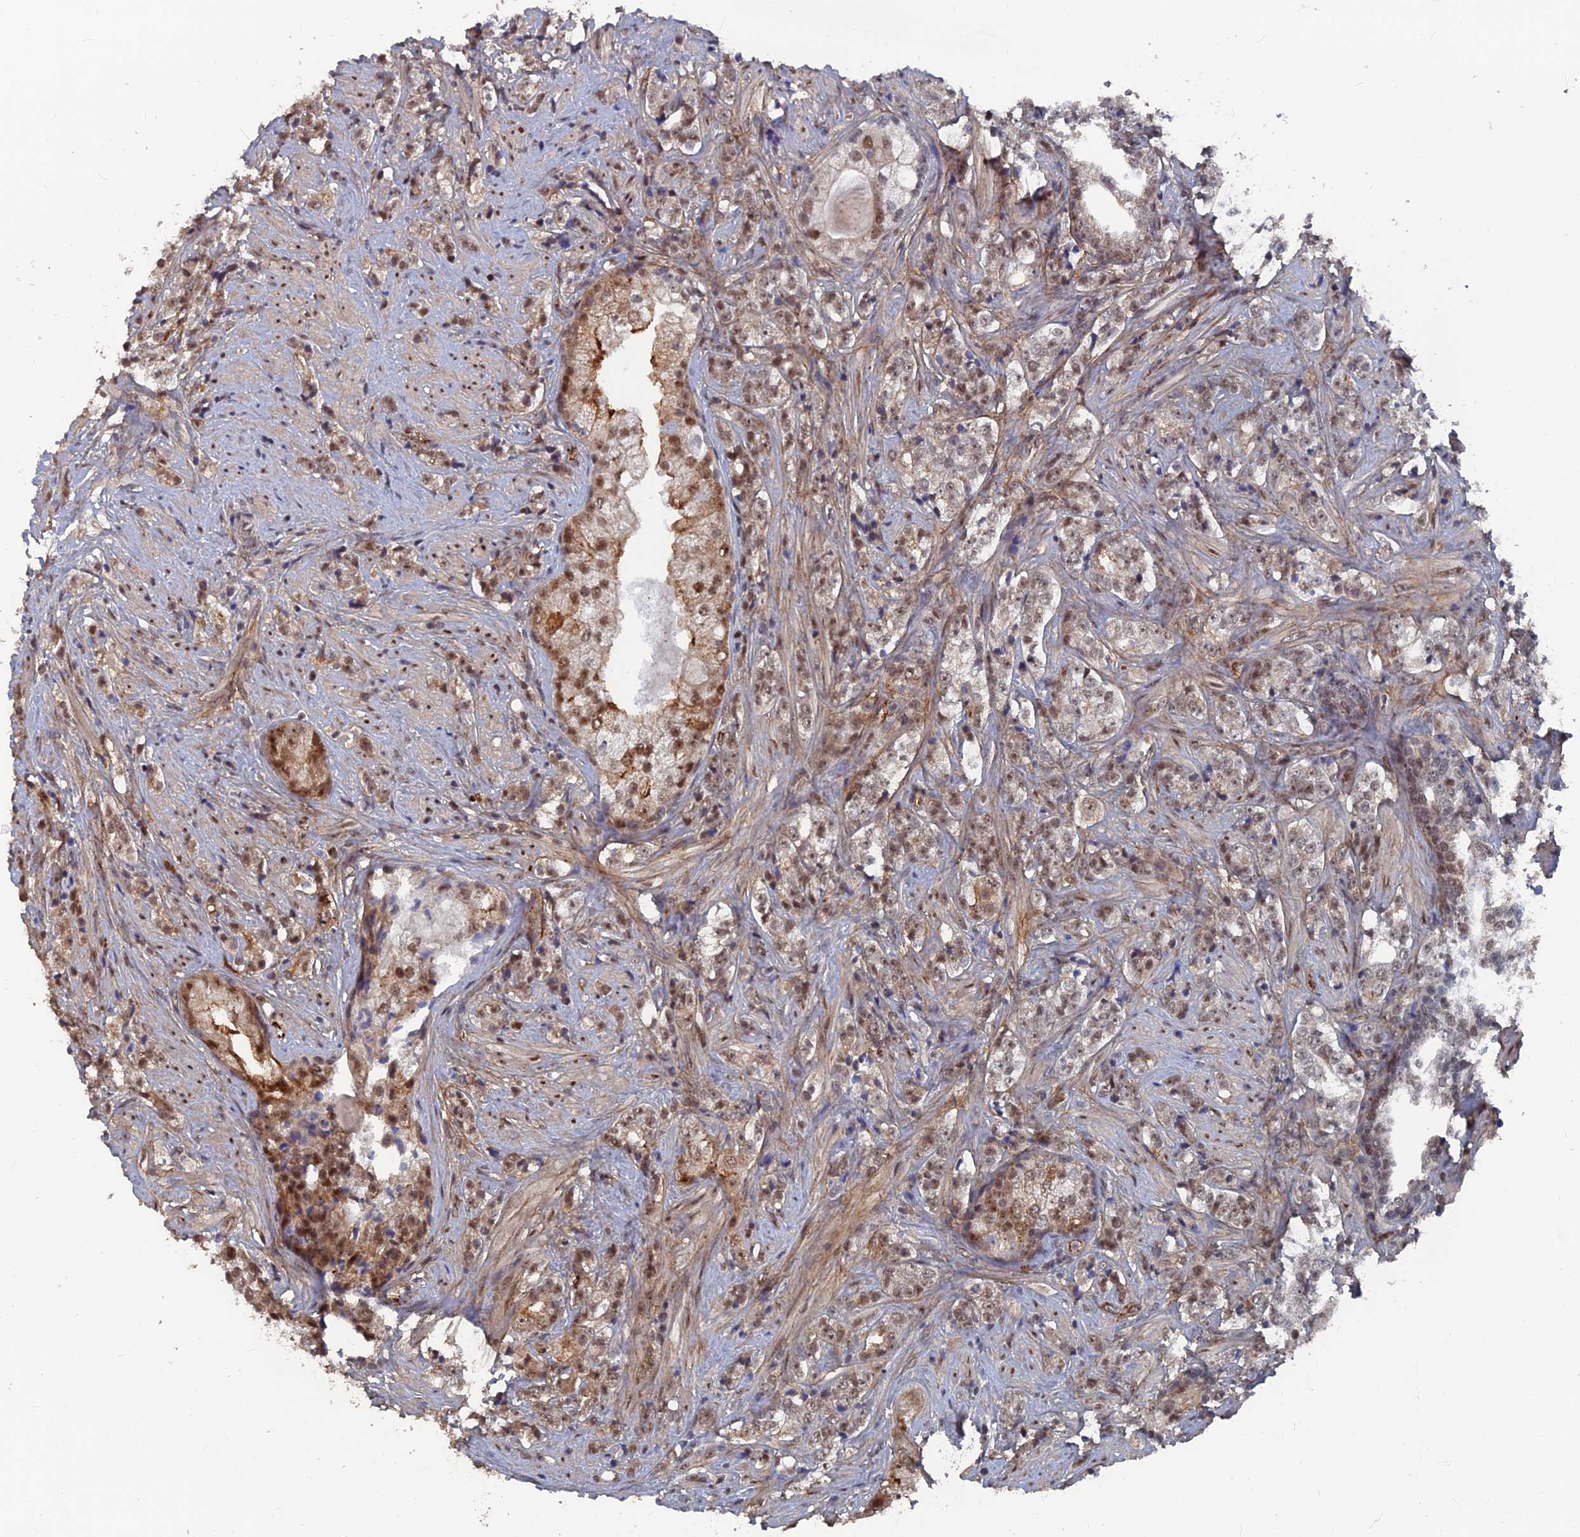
{"staining": {"intensity": "weak", "quantity": "<25%", "location": "nuclear"}, "tissue": "prostate cancer", "cell_type": "Tumor cells", "image_type": "cancer", "snomed": [{"axis": "morphology", "description": "Adenocarcinoma, High grade"}, {"axis": "topography", "description": "Prostate"}], "caption": "Adenocarcinoma (high-grade) (prostate) was stained to show a protein in brown. There is no significant positivity in tumor cells. (DAB (3,3'-diaminobenzidine) immunohistochemistry (IHC) with hematoxylin counter stain).", "gene": "SH3D21", "patient": {"sex": "male", "age": 69}}